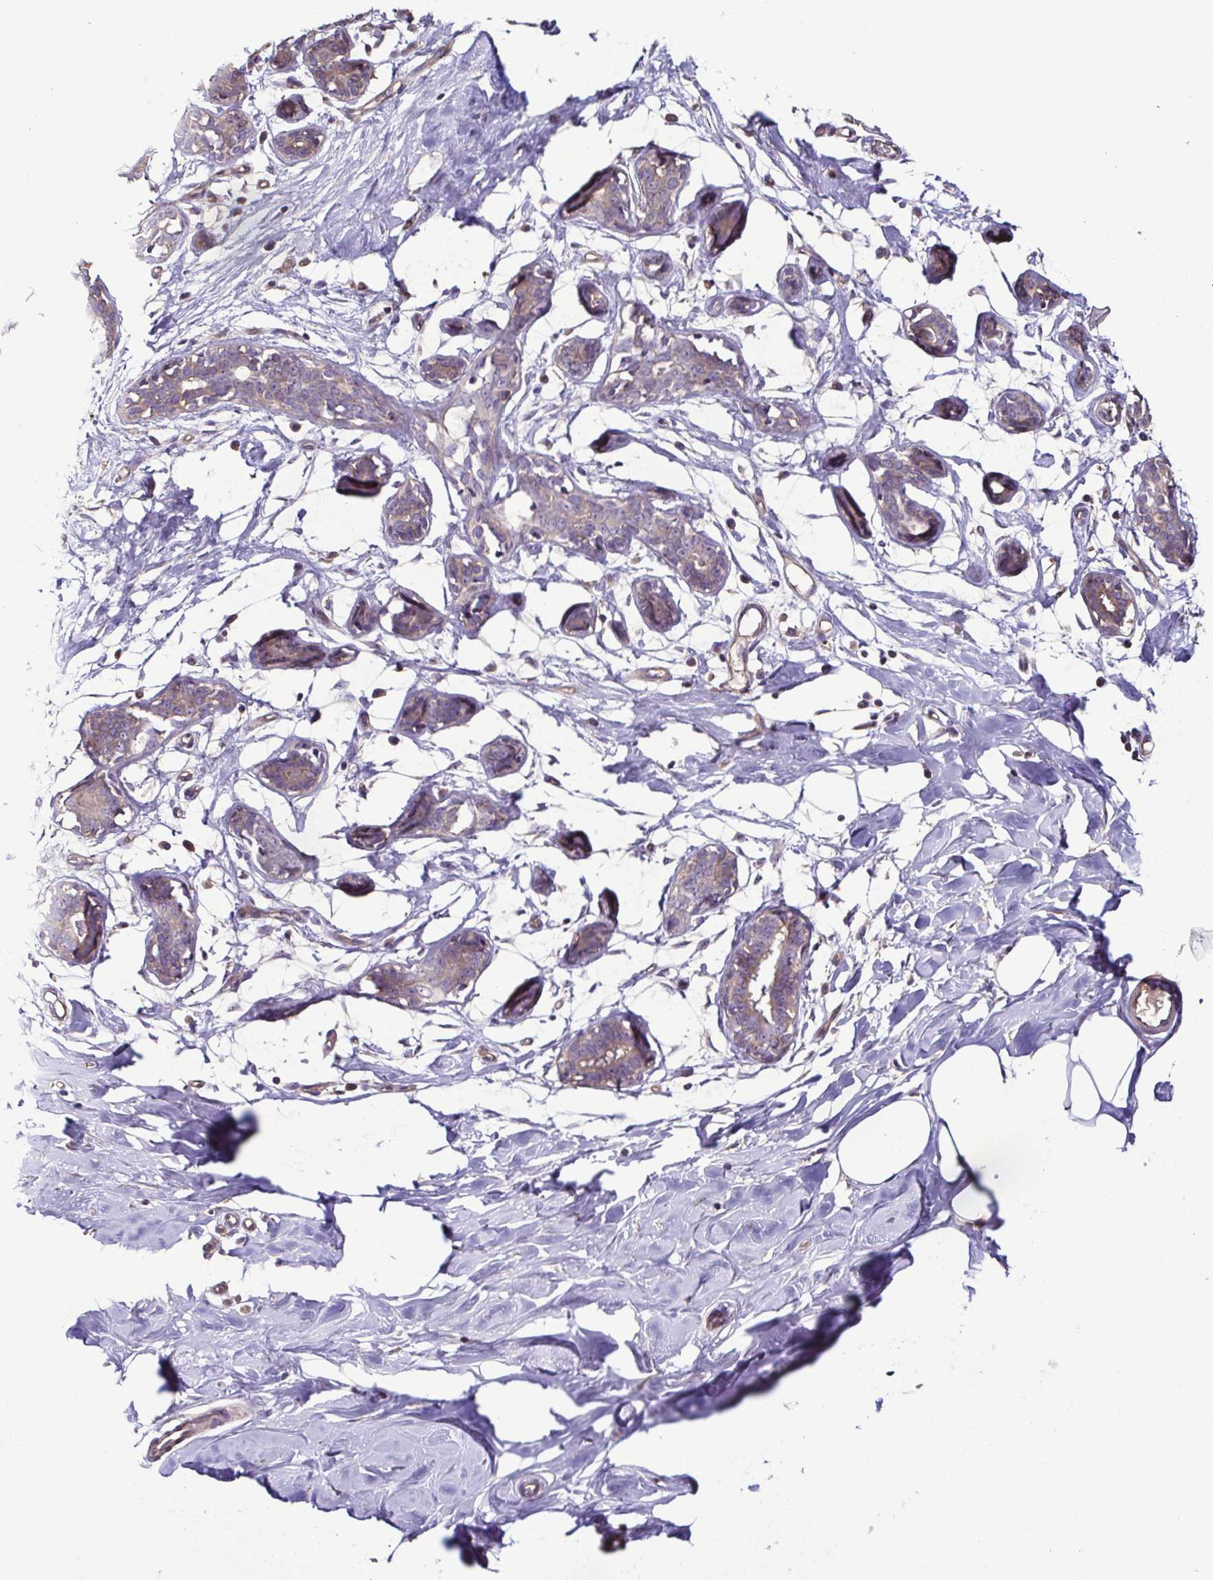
{"staining": {"intensity": "negative", "quantity": "none", "location": "none"}, "tissue": "breast", "cell_type": "Adipocytes", "image_type": "normal", "snomed": [{"axis": "morphology", "description": "Normal tissue, NOS"}, {"axis": "topography", "description": "Breast"}], "caption": "This is an immunohistochemistry image of unremarkable breast. There is no staining in adipocytes.", "gene": "LMOD2", "patient": {"sex": "female", "age": 27}}